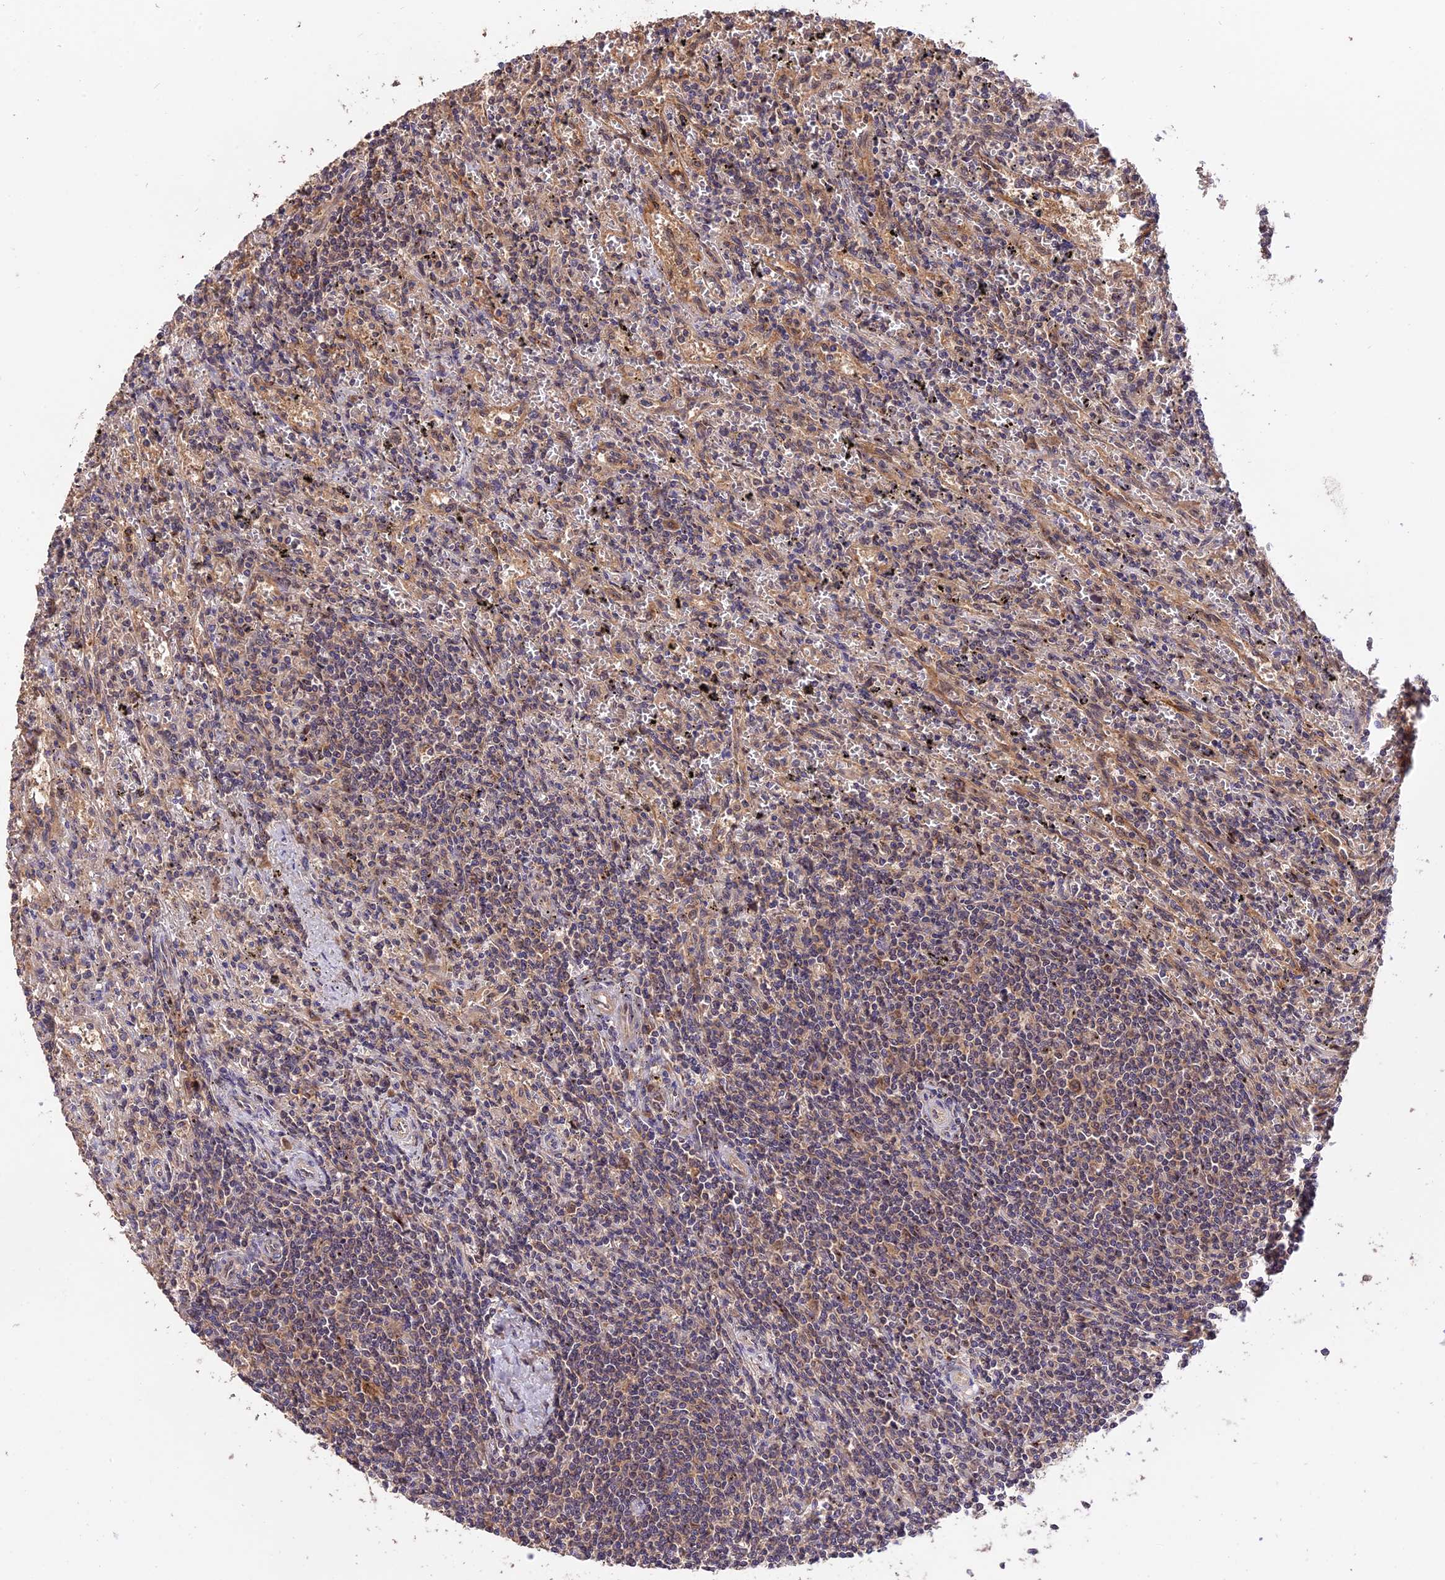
{"staining": {"intensity": "weak", "quantity": "<25%", "location": "cytoplasmic/membranous"}, "tissue": "lymphoma", "cell_type": "Tumor cells", "image_type": "cancer", "snomed": [{"axis": "morphology", "description": "Malignant lymphoma, non-Hodgkin's type, Low grade"}, {"axis": "topography", "description": "Spleen"}], "caption": "This is a photomicrograph of IHC staining of low-grade malignant lymphoma, non-Hodgkin's type, which shows no expression in tumor cells.", "gene": "TRMT1", "patient": {"sex": "male", "age": 76}}